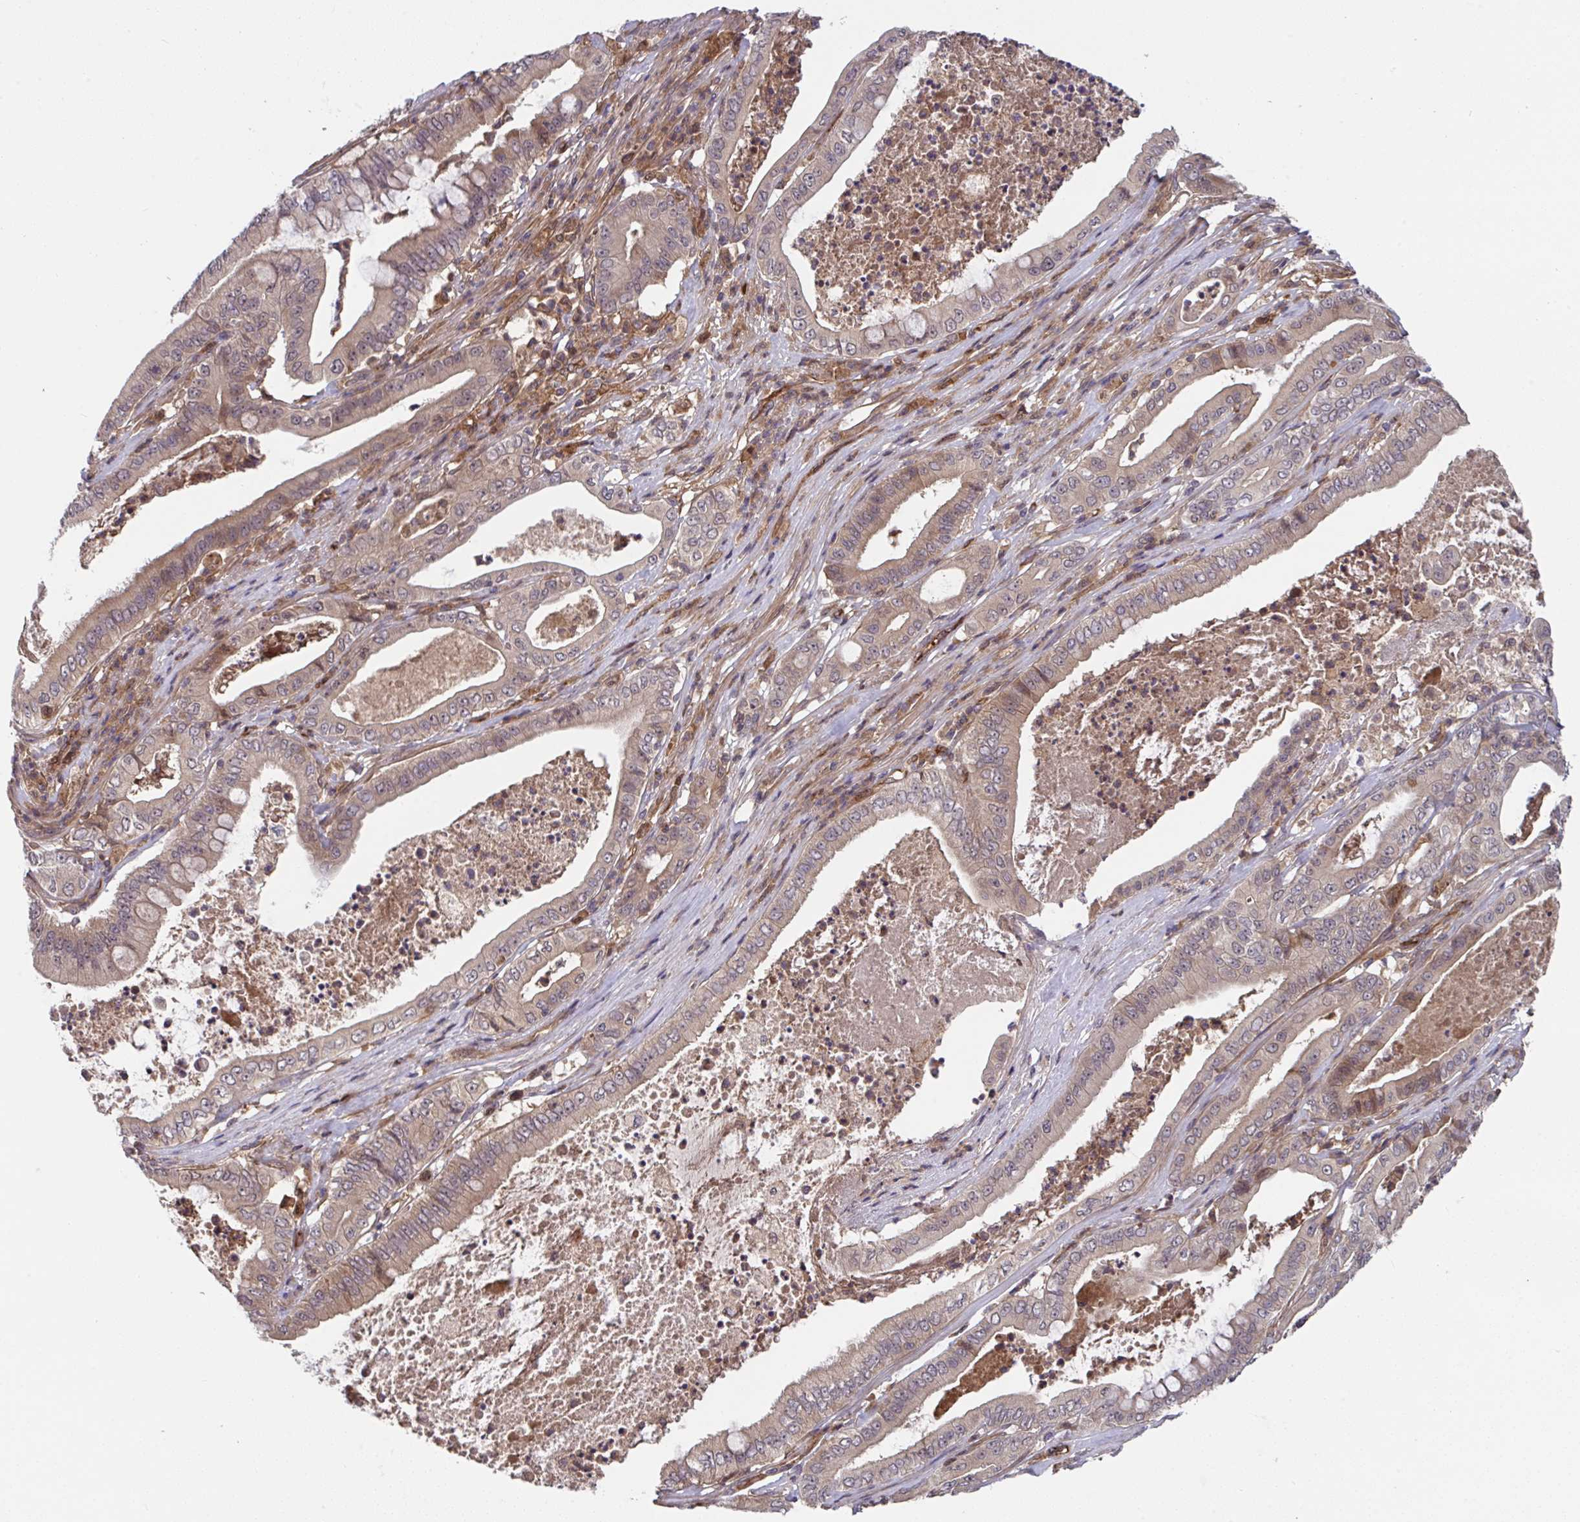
{"staining": {"intensity": "weak", "quantity": ">75%", "location": "cytoplasmic/membranous"}, "tissue": "pancreatic cancer", "cell_type": "Tumor cells", "image_type": "cancer", "snomed": [{"axis": "morphology", "description": "Adenocarcinoma, NOS"}, {"axis": "topography", "description": "Pancreas"}], "caption": "About >75% of tumor cells in human pancreatic adenocarcinoma exhibit weak cytoplasmic/membranous protein staining as visualized by brown immunohistochemical staining.", "gene": "TIGAR", "patient": {"sex": "male", "age": 71}}